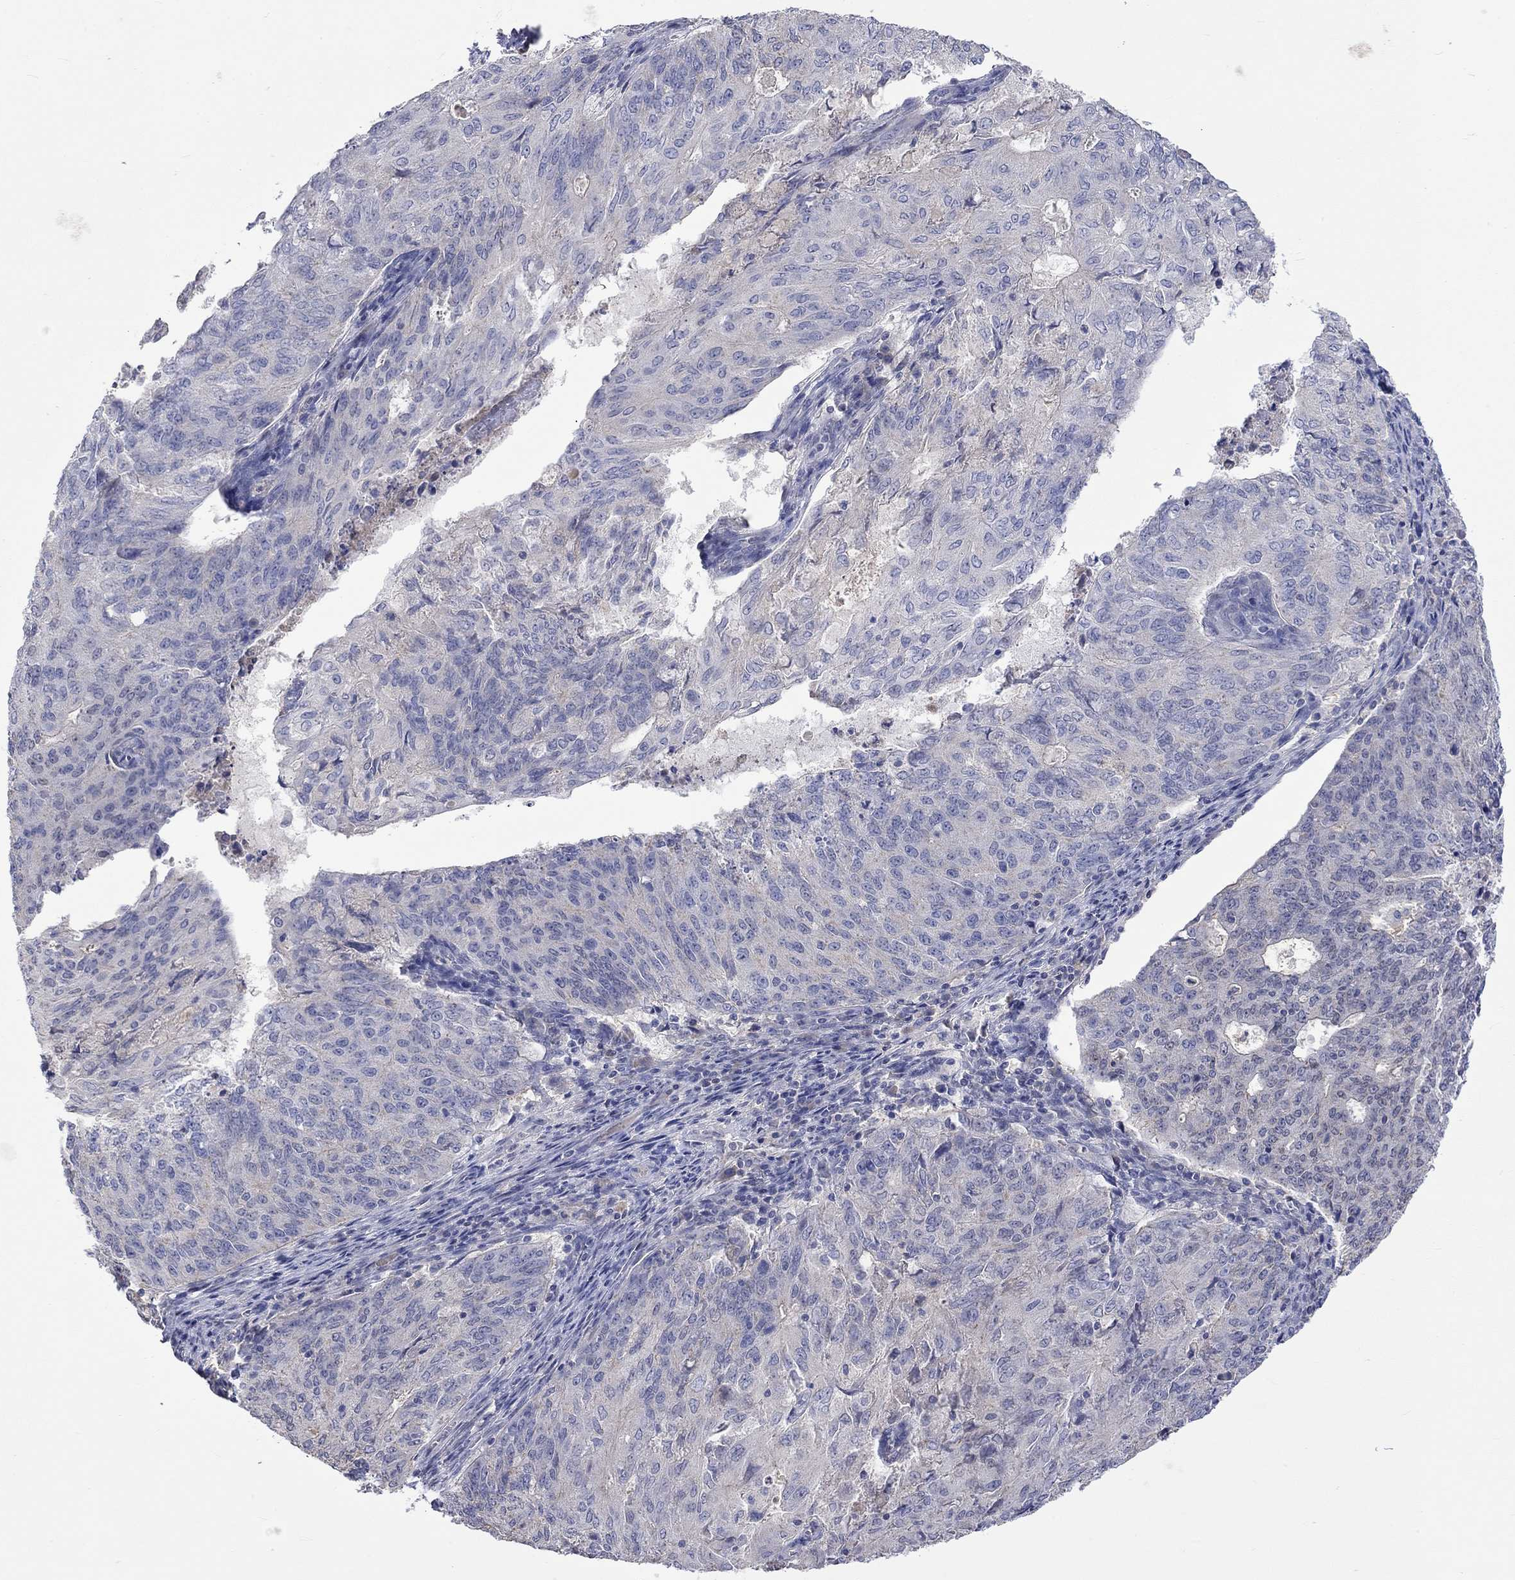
{"staining": {"intensity": "negative", "quantity": "none", "location": "none"}, "tissue": "endometrial cancer", "cell_type": "Tumor cells", "image_type": "cancer", "snomed": [{"axis": "morphology", "description": "Adenocarcinoma, NOS"}, {"axis": "topography", "description": "Endometrium"}], "caption": "An immunohistochemistry (IHC) photomicrograph of endometrial cancer is shown. There is no staining in tumor cells of endometrial cancer.", "gene": "LRFN4", "patient": {"sex": "female", "age": 82}}